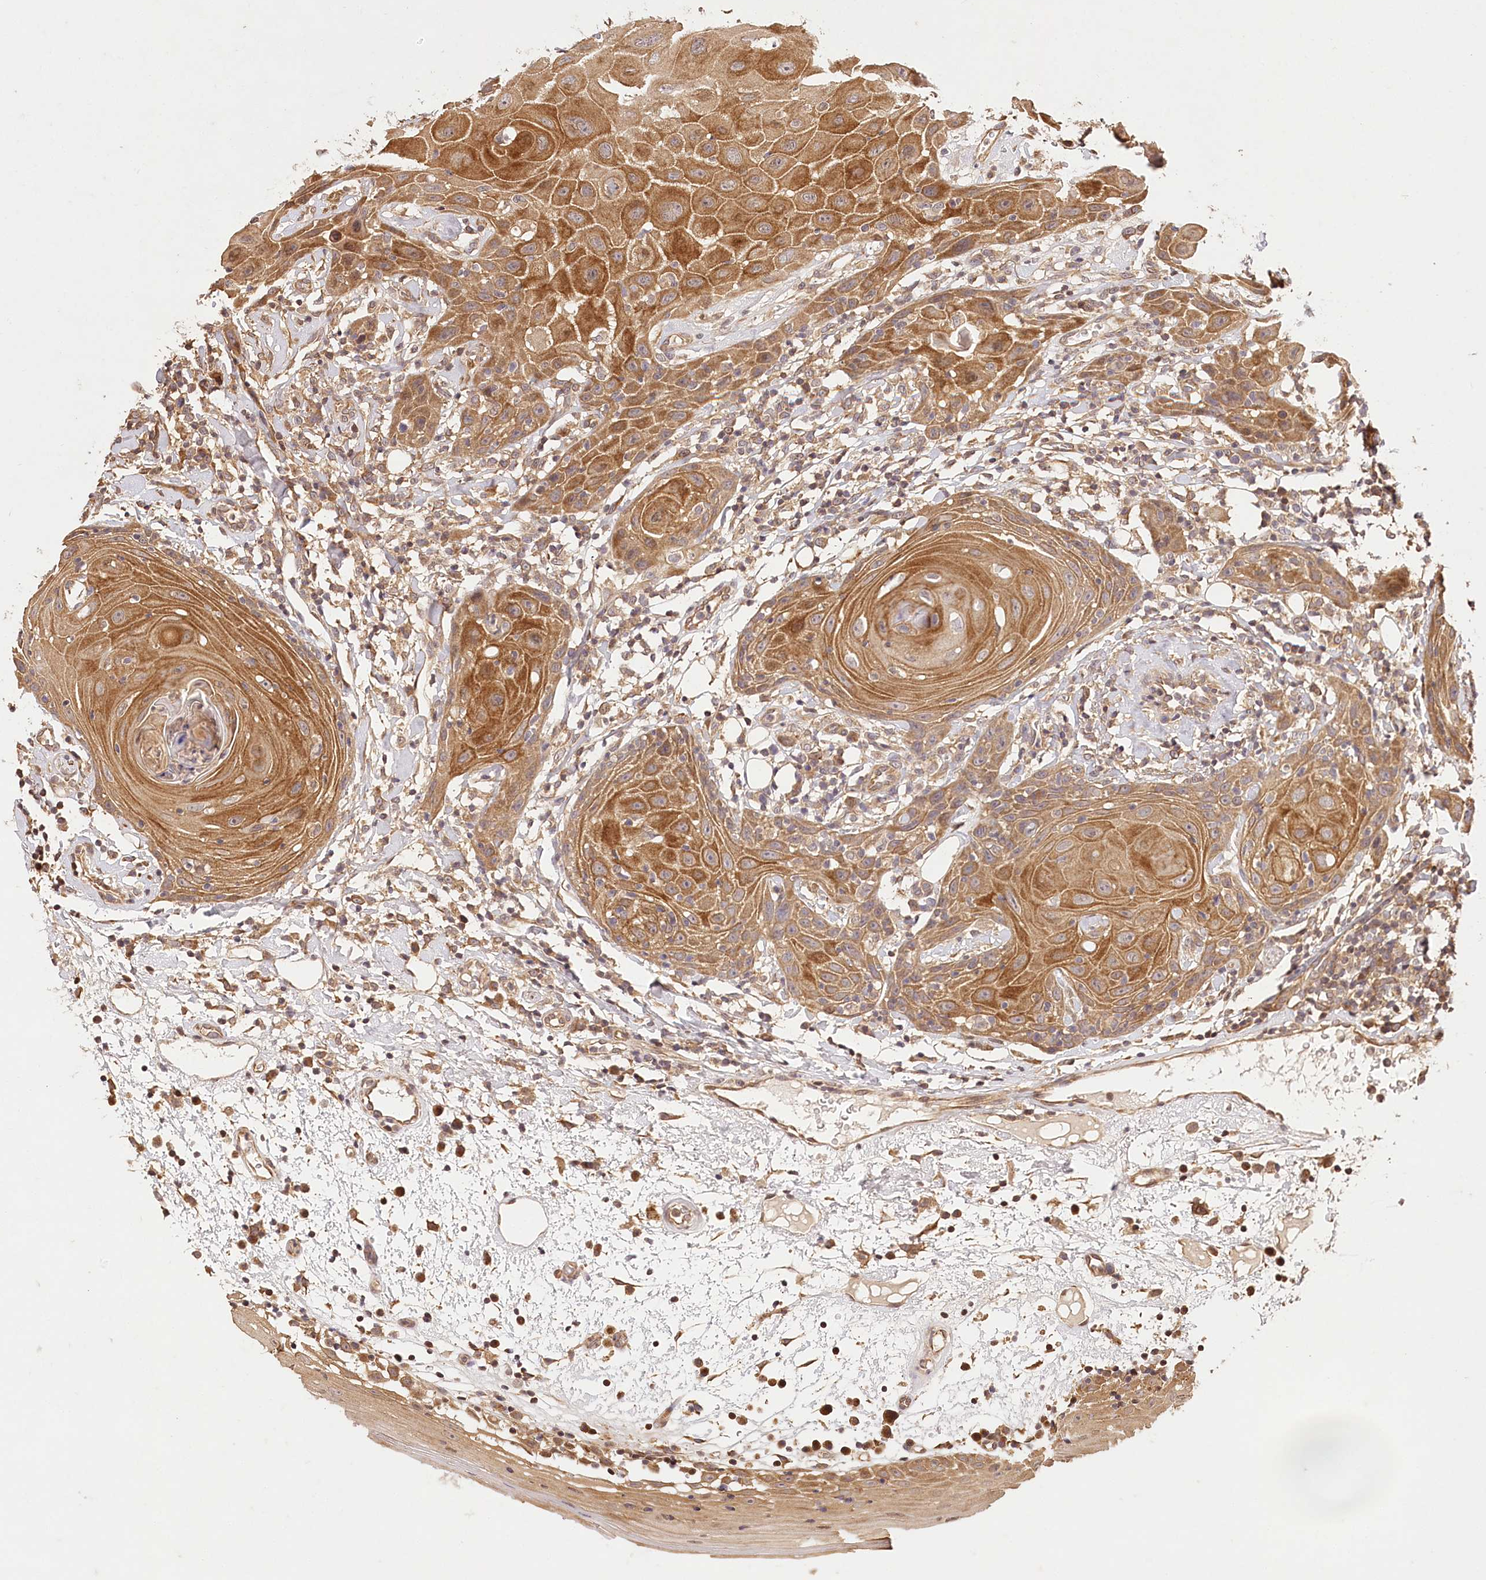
{"staining": {"intensity": "strong", "quantity": "25%-75%", "location": "cytoplasmic/membranous"}, "tissue": "oral mucosa", "cell_type": "Squamous epithelial cells", "image_type": "normal", "snomed": [{"axis": "morphology", "description": "Normal tissue, NOS"}, {"axis": "morphology", "description": "Squamous cell carcinoma, NOS"}, {"axis": "topography", "description": "Skeletal muscle"}, {"axis": "topography", "description": "Oral tissue"}], "caption": "Protein staining demonstrates strong cytoplasmic/membranous expression in approximately 25%-75% of squamous epithelial cells in unremarkable oral mucosa. (DAB (3,3'-diaminobenzidine) IHC with brightfield microscopy, high magnification).", "gene": "LSS", "patient": {"sex": "male", "age": 71}}